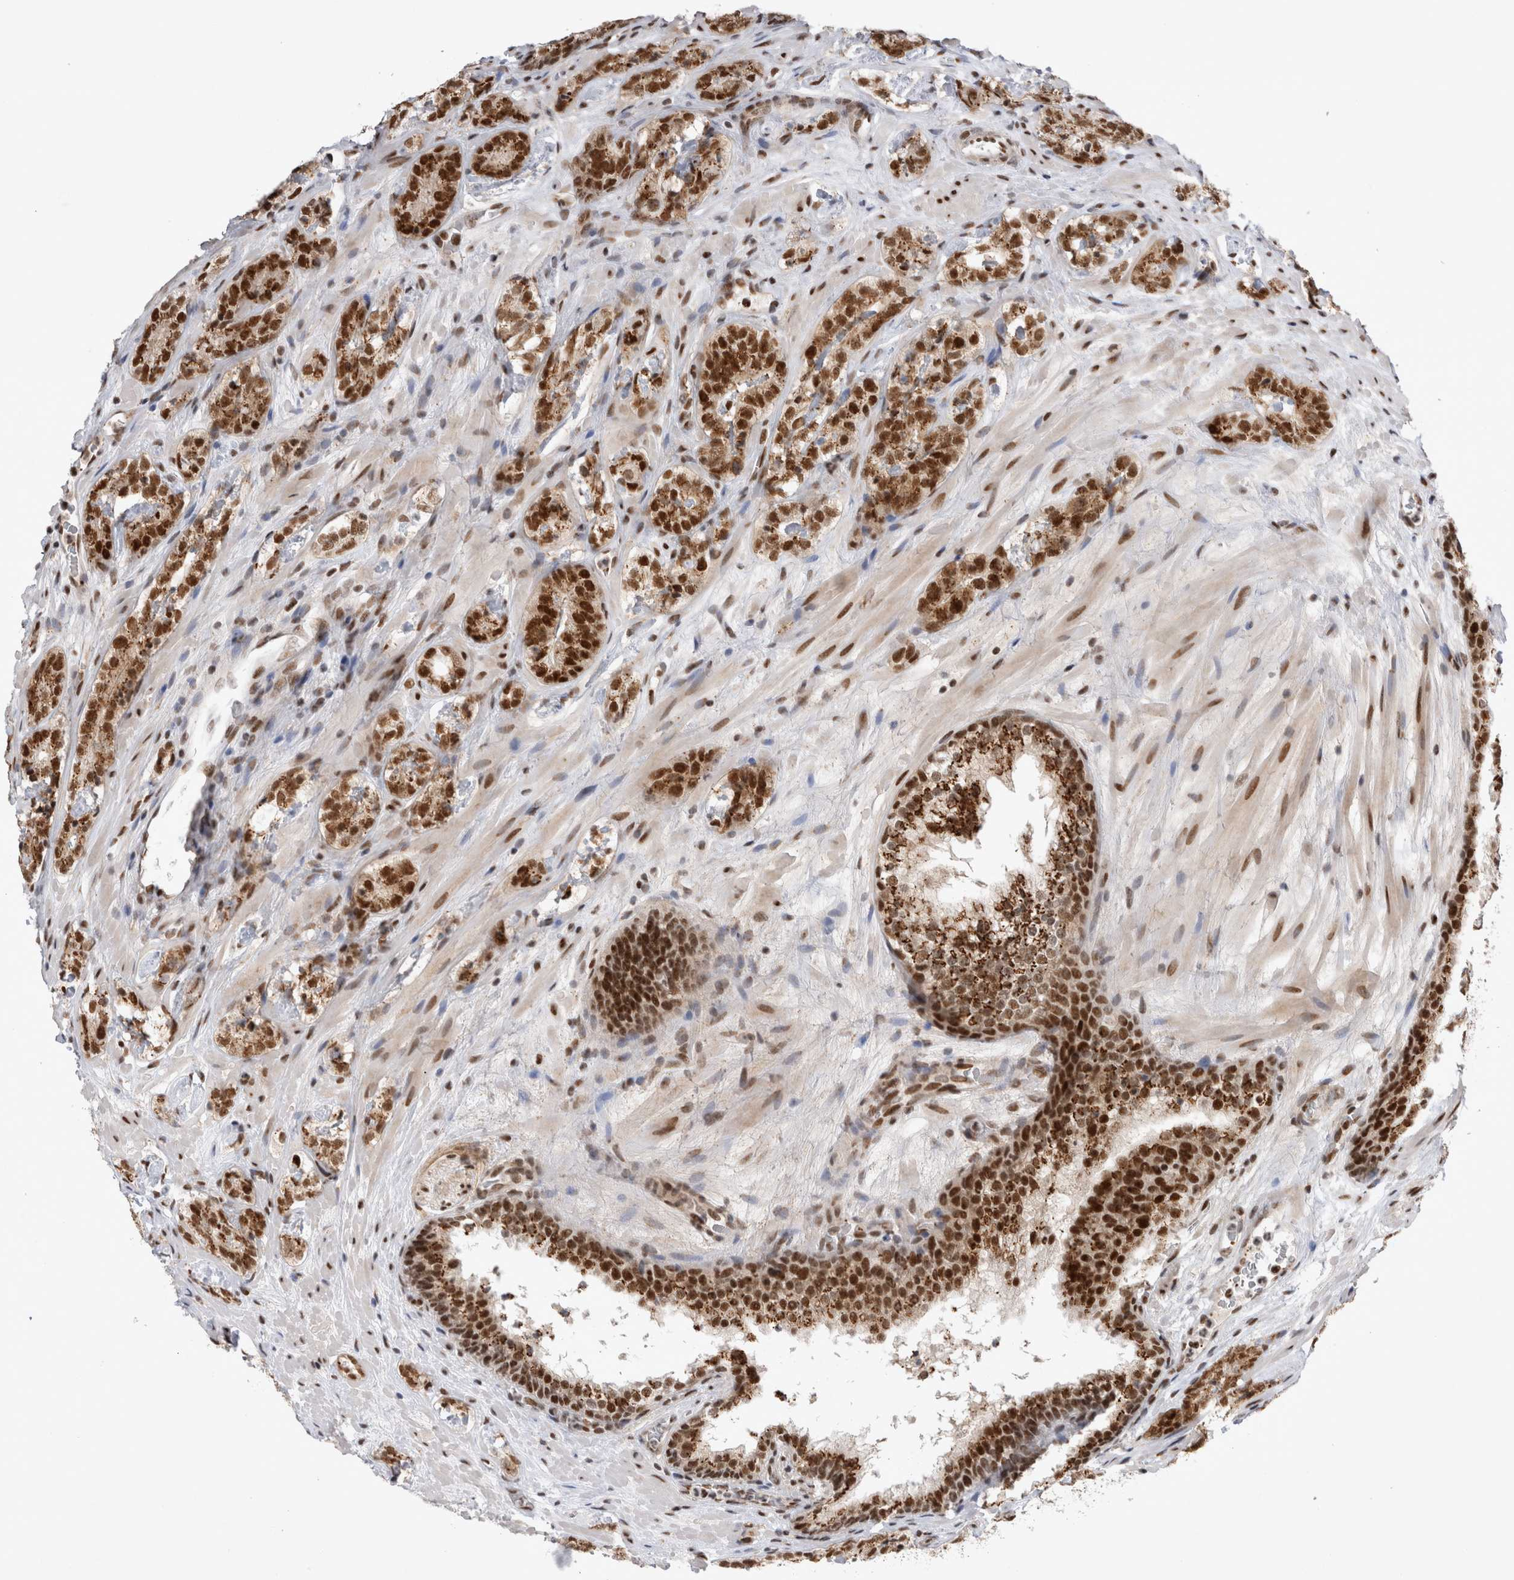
{"staining": {"intensity": "strong", "quantity": ">75%", "location": "nuclear"}, "tissue": "prostate cancer", "cell_type": "Tumor cells", "image_type": "cancer", "snomed": [{"axis": "morphology", "description": "Adenocarcinoma, High grade"}, {"axis": "topography", "description": "Prostate"}], "caption": "Immunohistochemical staining of high-grade adenocarcinoma (prostate) shows high levels of strong nuclear staining in approximately >75% of tumor cells.", "gene": "EYA2", "patient": {"sex": "male", "age": 56}}